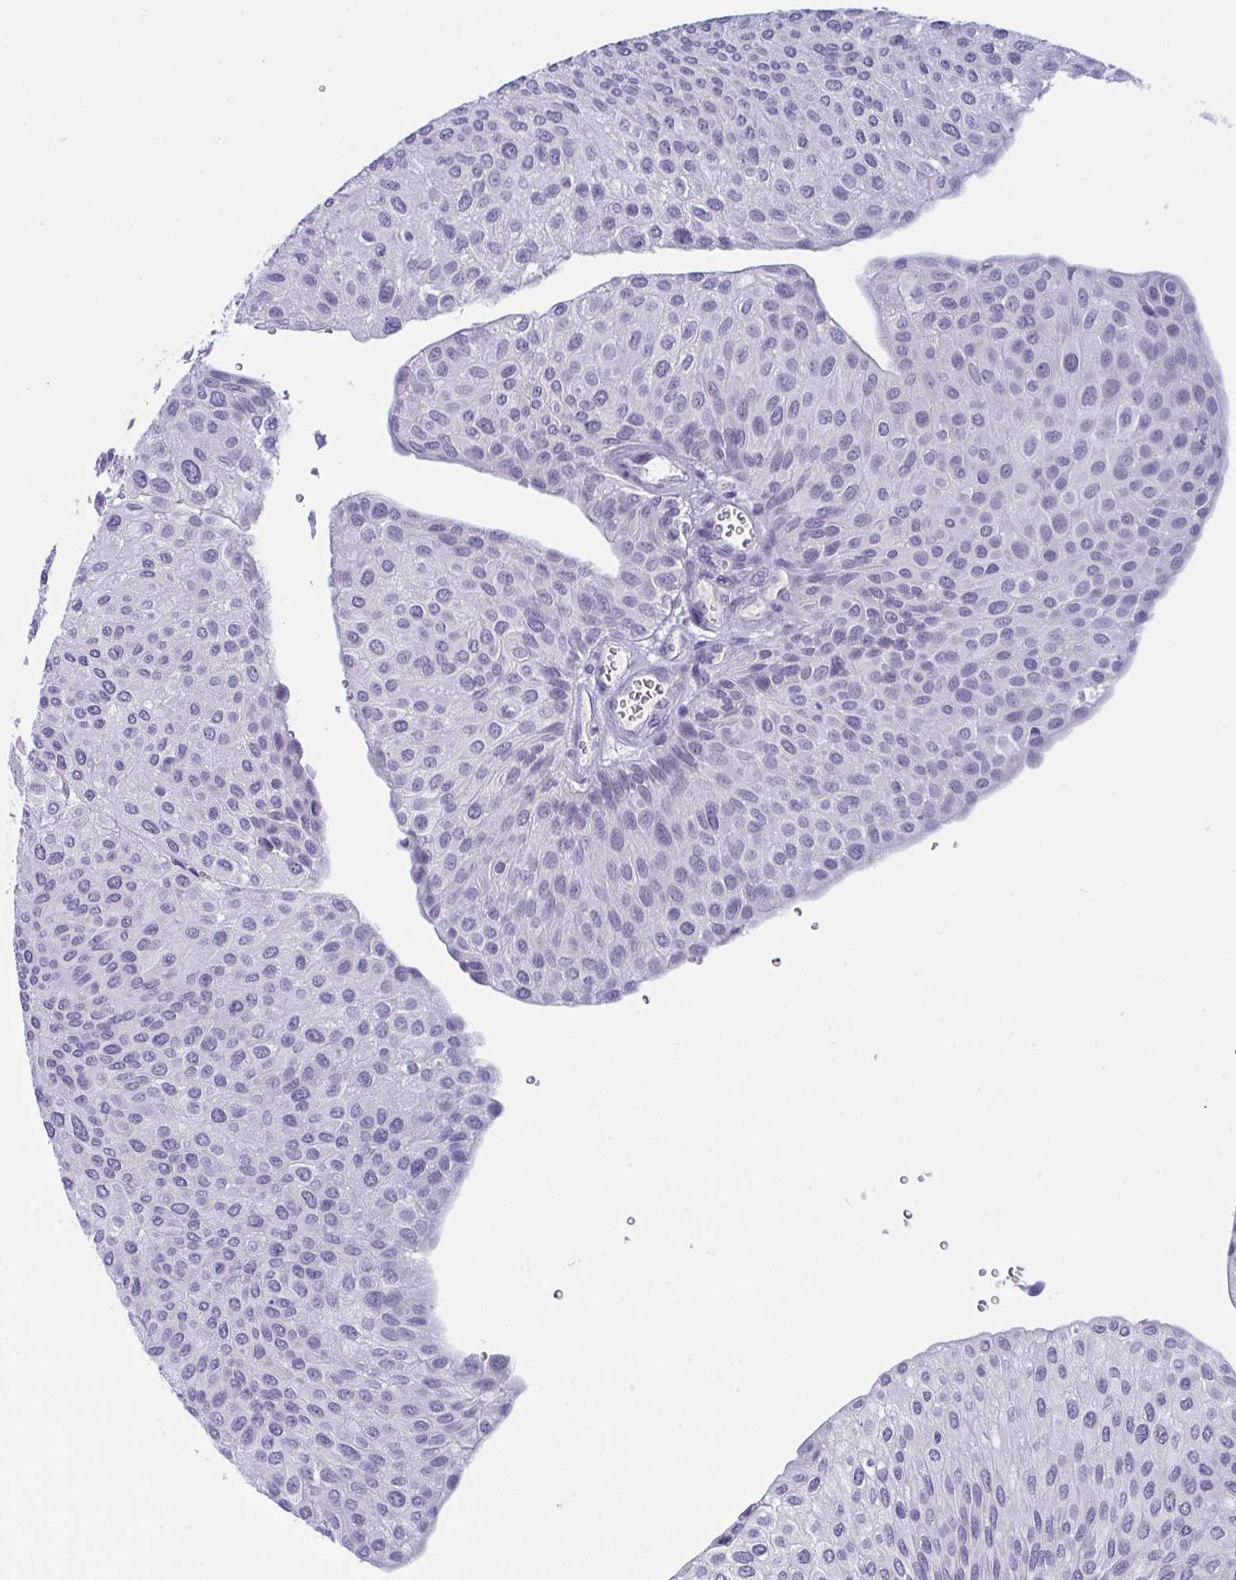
{"staining": {"intensity": "negative", "quantity": "none", "location": "none"}, "tissue": "urothelial cancer", "cell_type": "Tumor cells", "image_type": "cancer", "snomed": [{"axis": "morphology", "description": "Urothelial carcinoma, NOS"}, {"axis": "topography", "description": "Urinary bladder"}], "caption": "Histopathology image shows no protein staining in tumor cells of urothelial cancer tissue.", "gene": "PRDM9", "patient": {"sex": "male", "age": 67}}